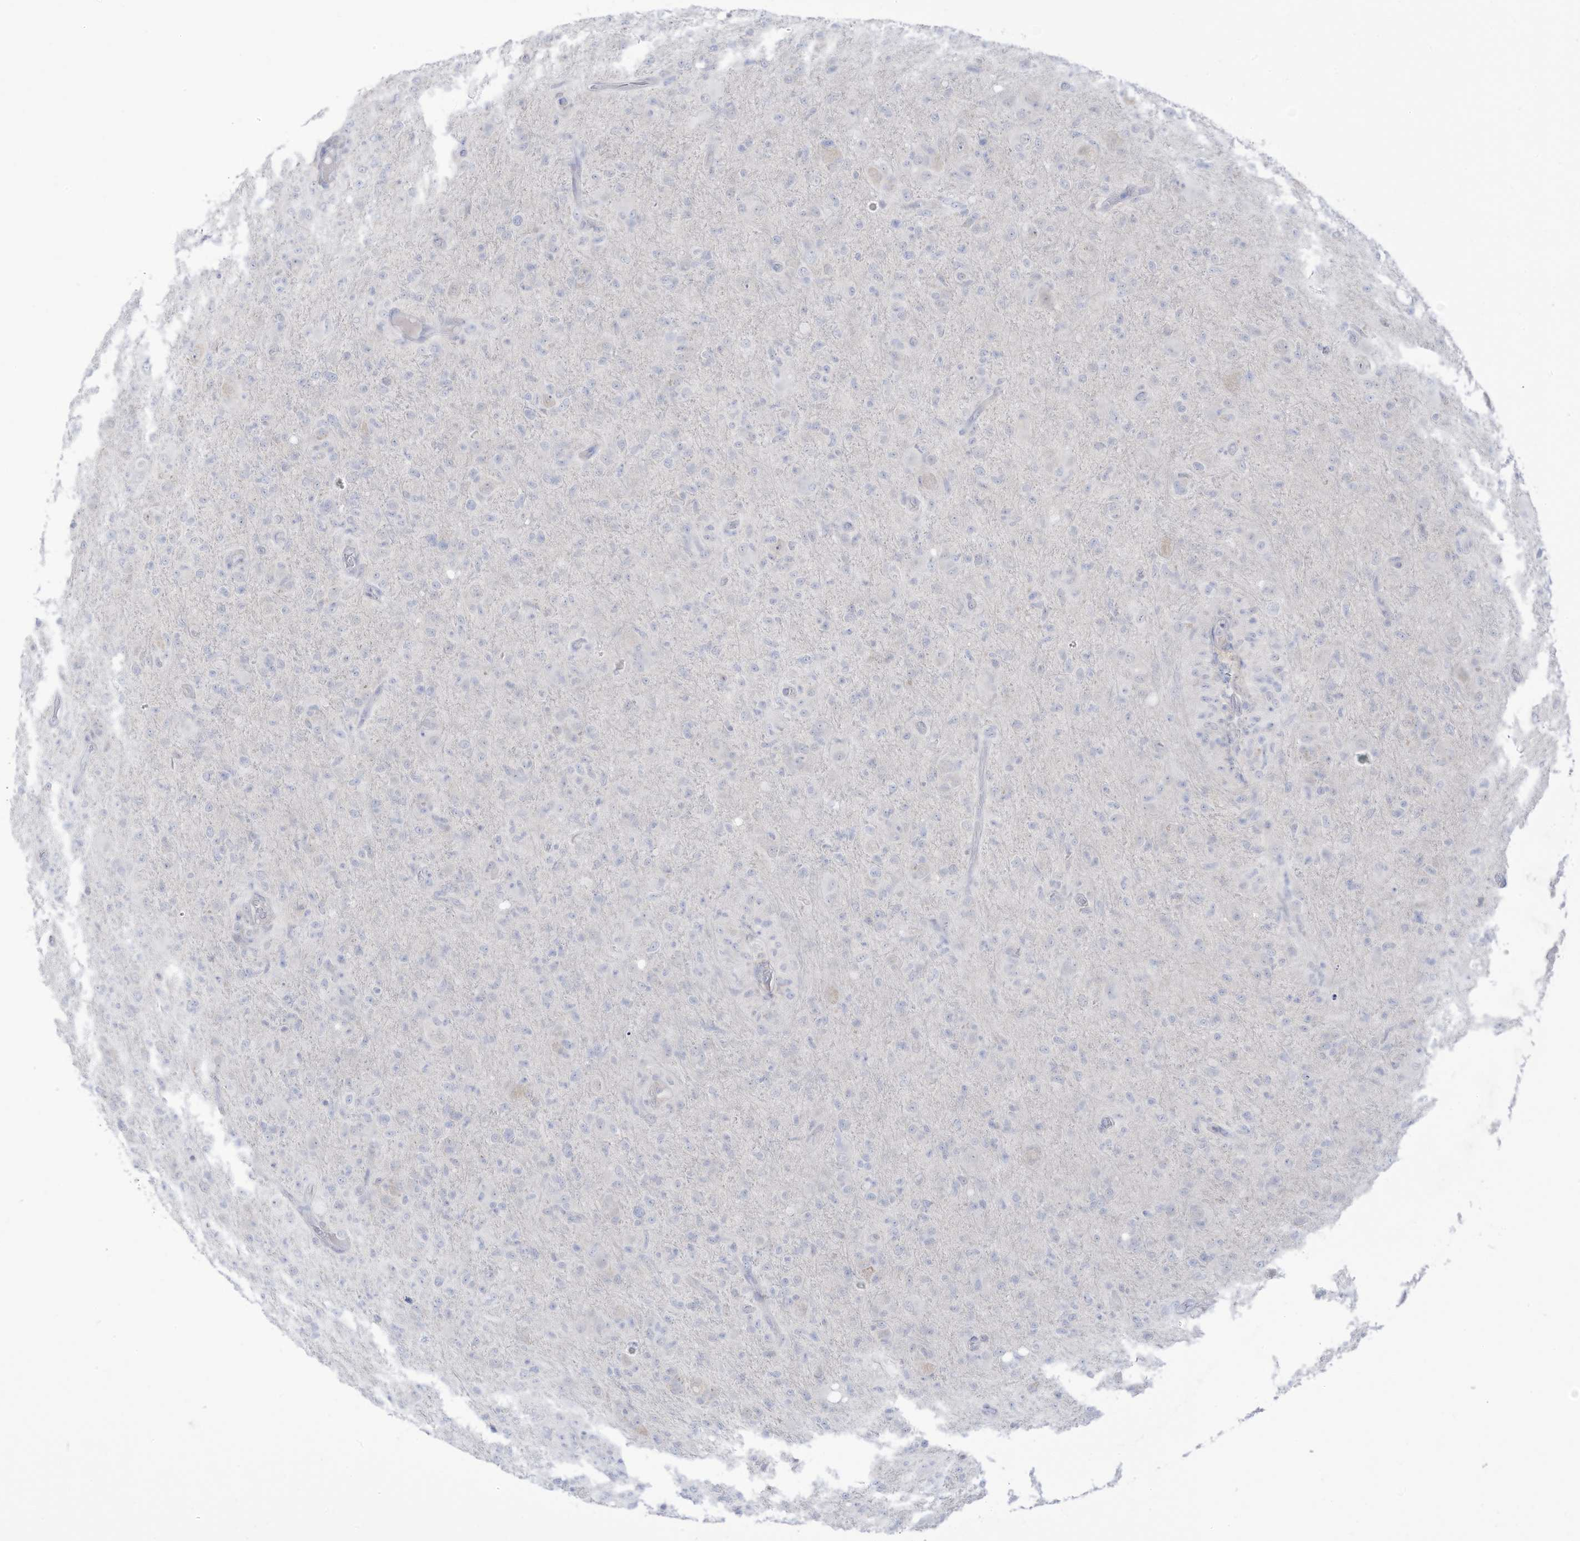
{"staining": {"intensity": "negative", "quantity": "none", "location": "none"}, "tissue": "glioma", "cell_type": "Tumor cells", "image_type": "cancer", "snomed": [{"axis": "morphology", "description": "Glioma, malignant, High grade"}, {"axis": "topography", "description": "Brain"}], "caption": "Protein analysis of glioma reveals no significant expression in tumor cells.", "gene": "OGT", "patient": {"sex": "female", "age": 57}}